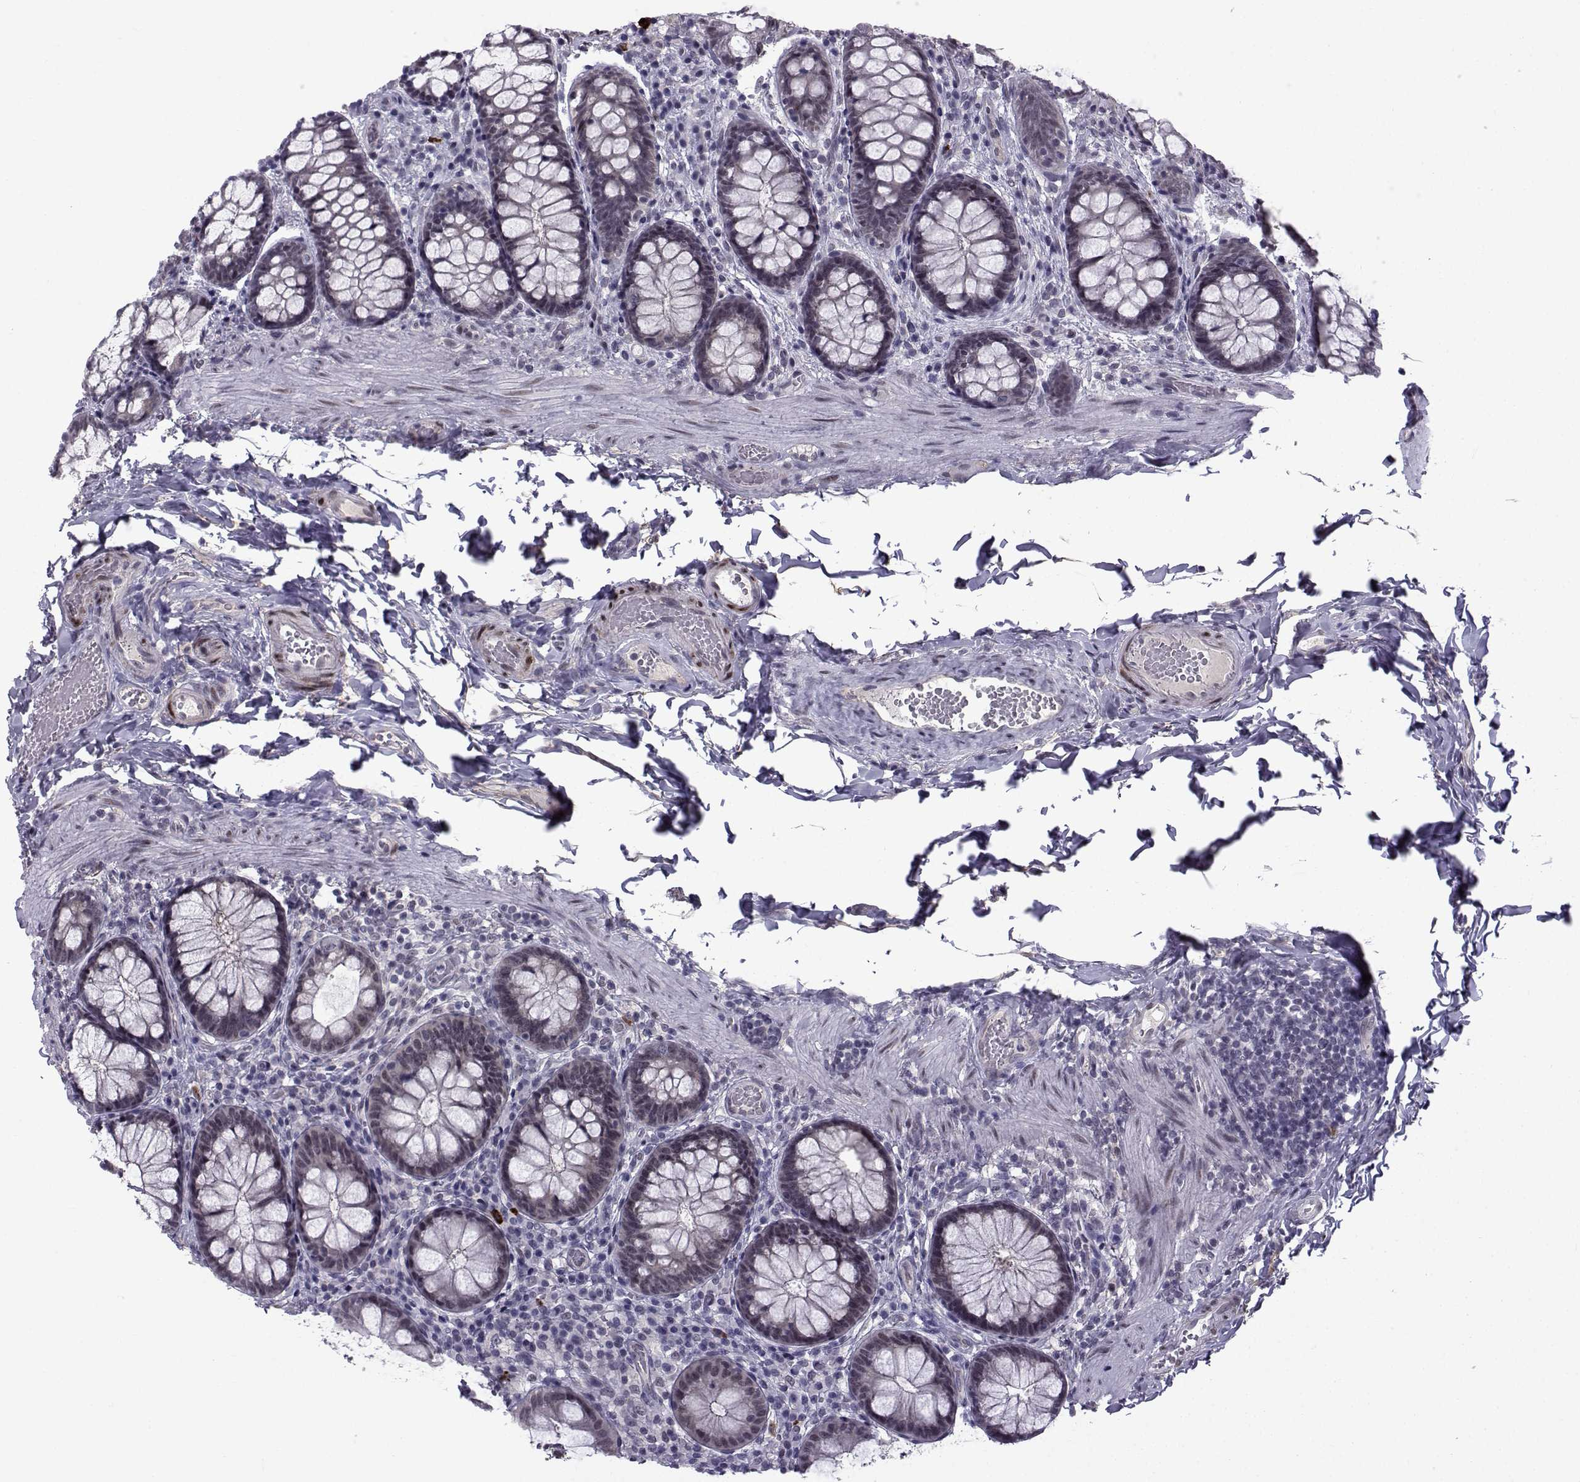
{"staining": {"intensity": "negative", "quantity": "none", "location": "none"}, "tissue": "colon", "cell_type": "Endothelial cells", "image_type": "normal", "snomed": [{"axis": "morphology", "description": "Normal tissue, NOS"}, {"axis": "topography", "description": "Colon"}], "caption": "DAB (3,3'-diaminobenzidine) immunohistochemical staining of unremarkable human colon reveals no significant expression in endothelial cells.", "gene": "RBM24", "patient": {"sex": "female", "age": 86}}